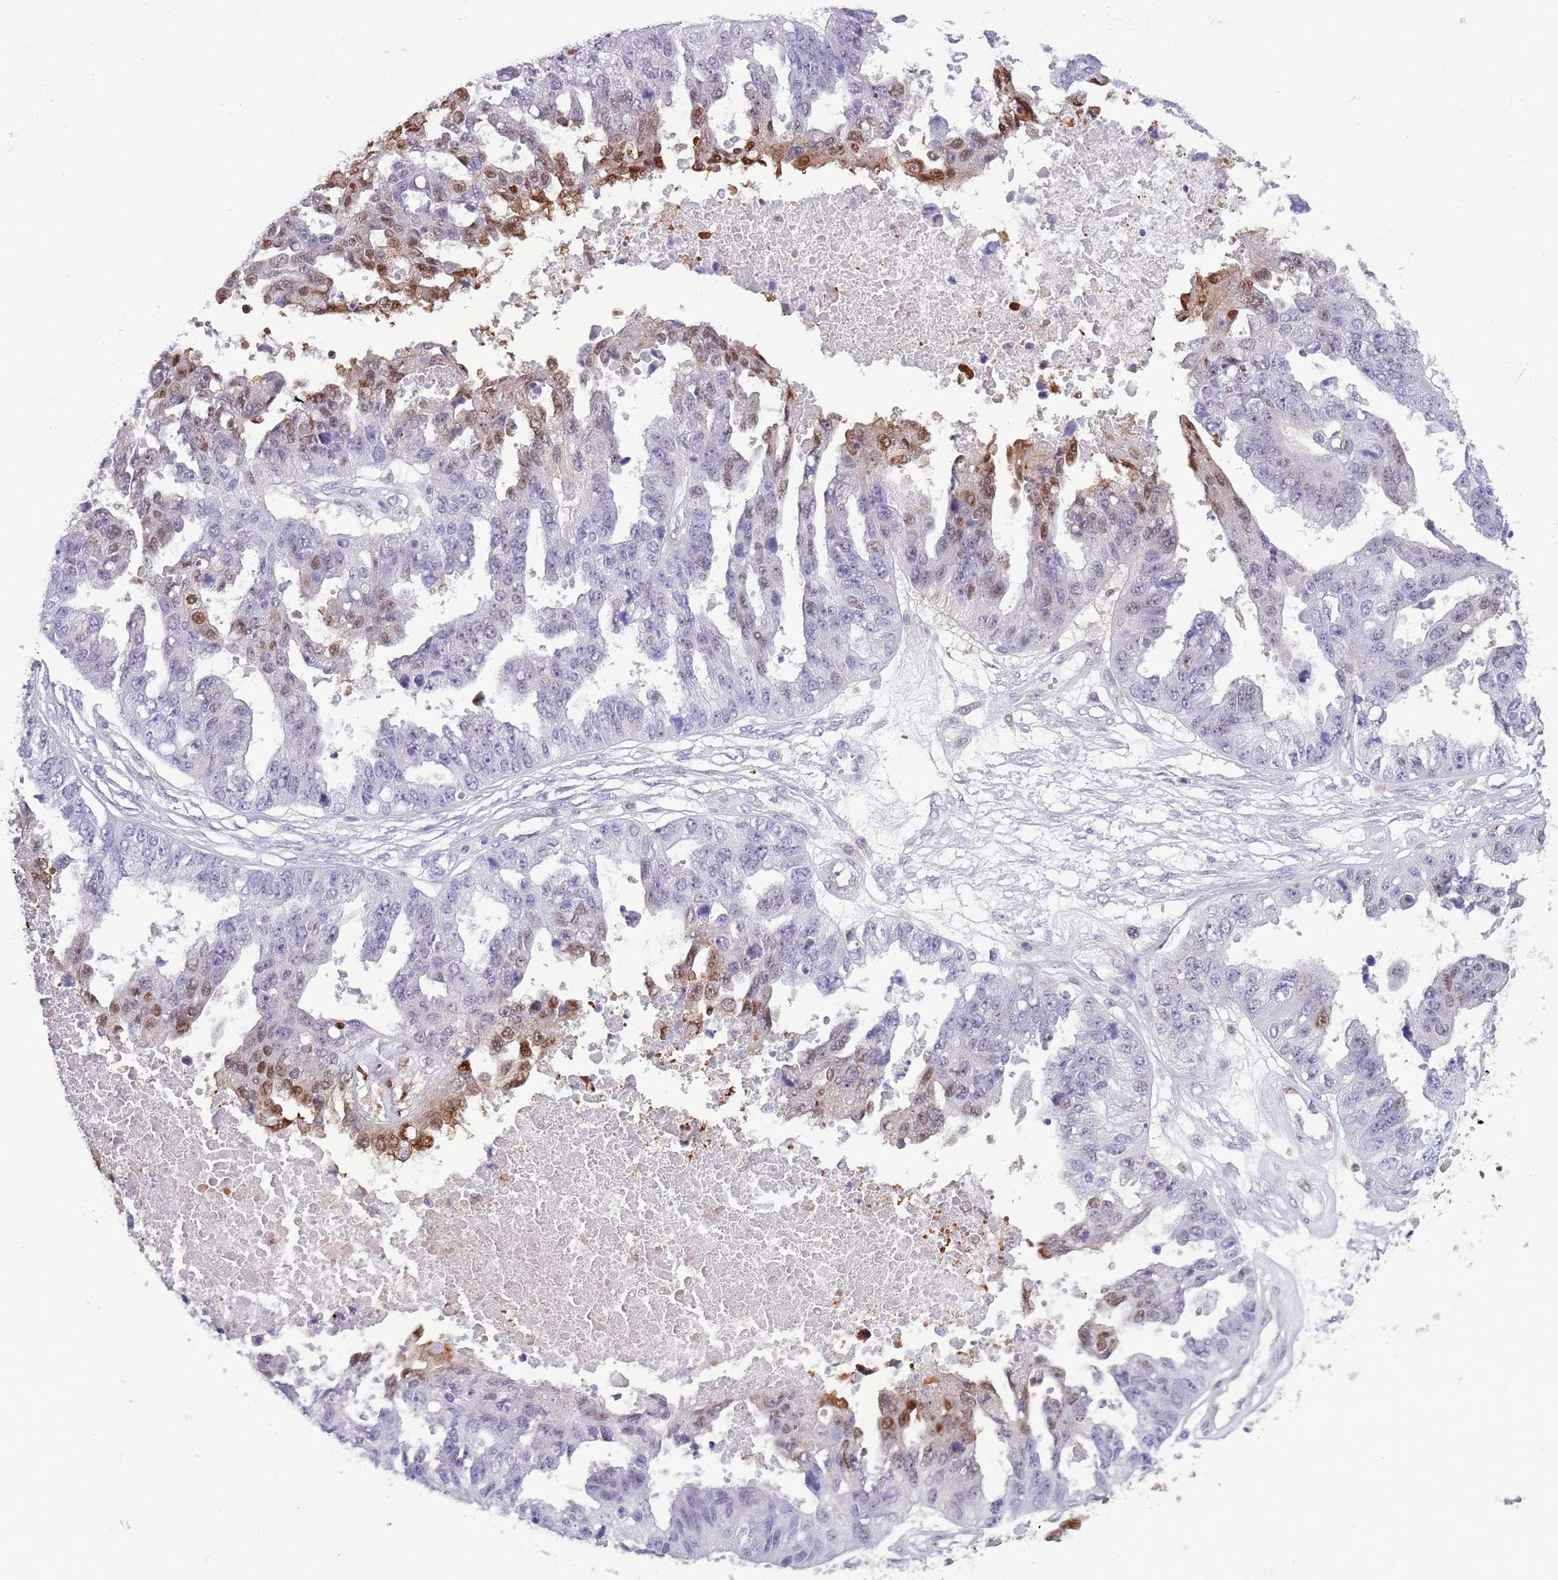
{"staining": {"intensity": "moderate", "quantity": "<25%", "location": "nuclear"}, "tissue": "ovarian cancer", "cell_type": "Tumor cells", "image_type": "cancer", "snomed": [{"axis": "morphology", "description": "Cystadenocarcinoma, serous, NOS"}, {"axis": "topography", "description": "Ovary"}], "caption": "Immunohistochemistry staining of ovarian cancer (serous cystadenocarcinoma), which displays low levels of moderate nuclear staining in about <25% of tumor cells indicating moderate nuclear protein positivity. The staining was performed using DAB (brown) for protein detection and nuclei were counterstained in hematoxylin (blue).", "gene": "NBPF6", "patient": {"sex": "female", "age": 58}}